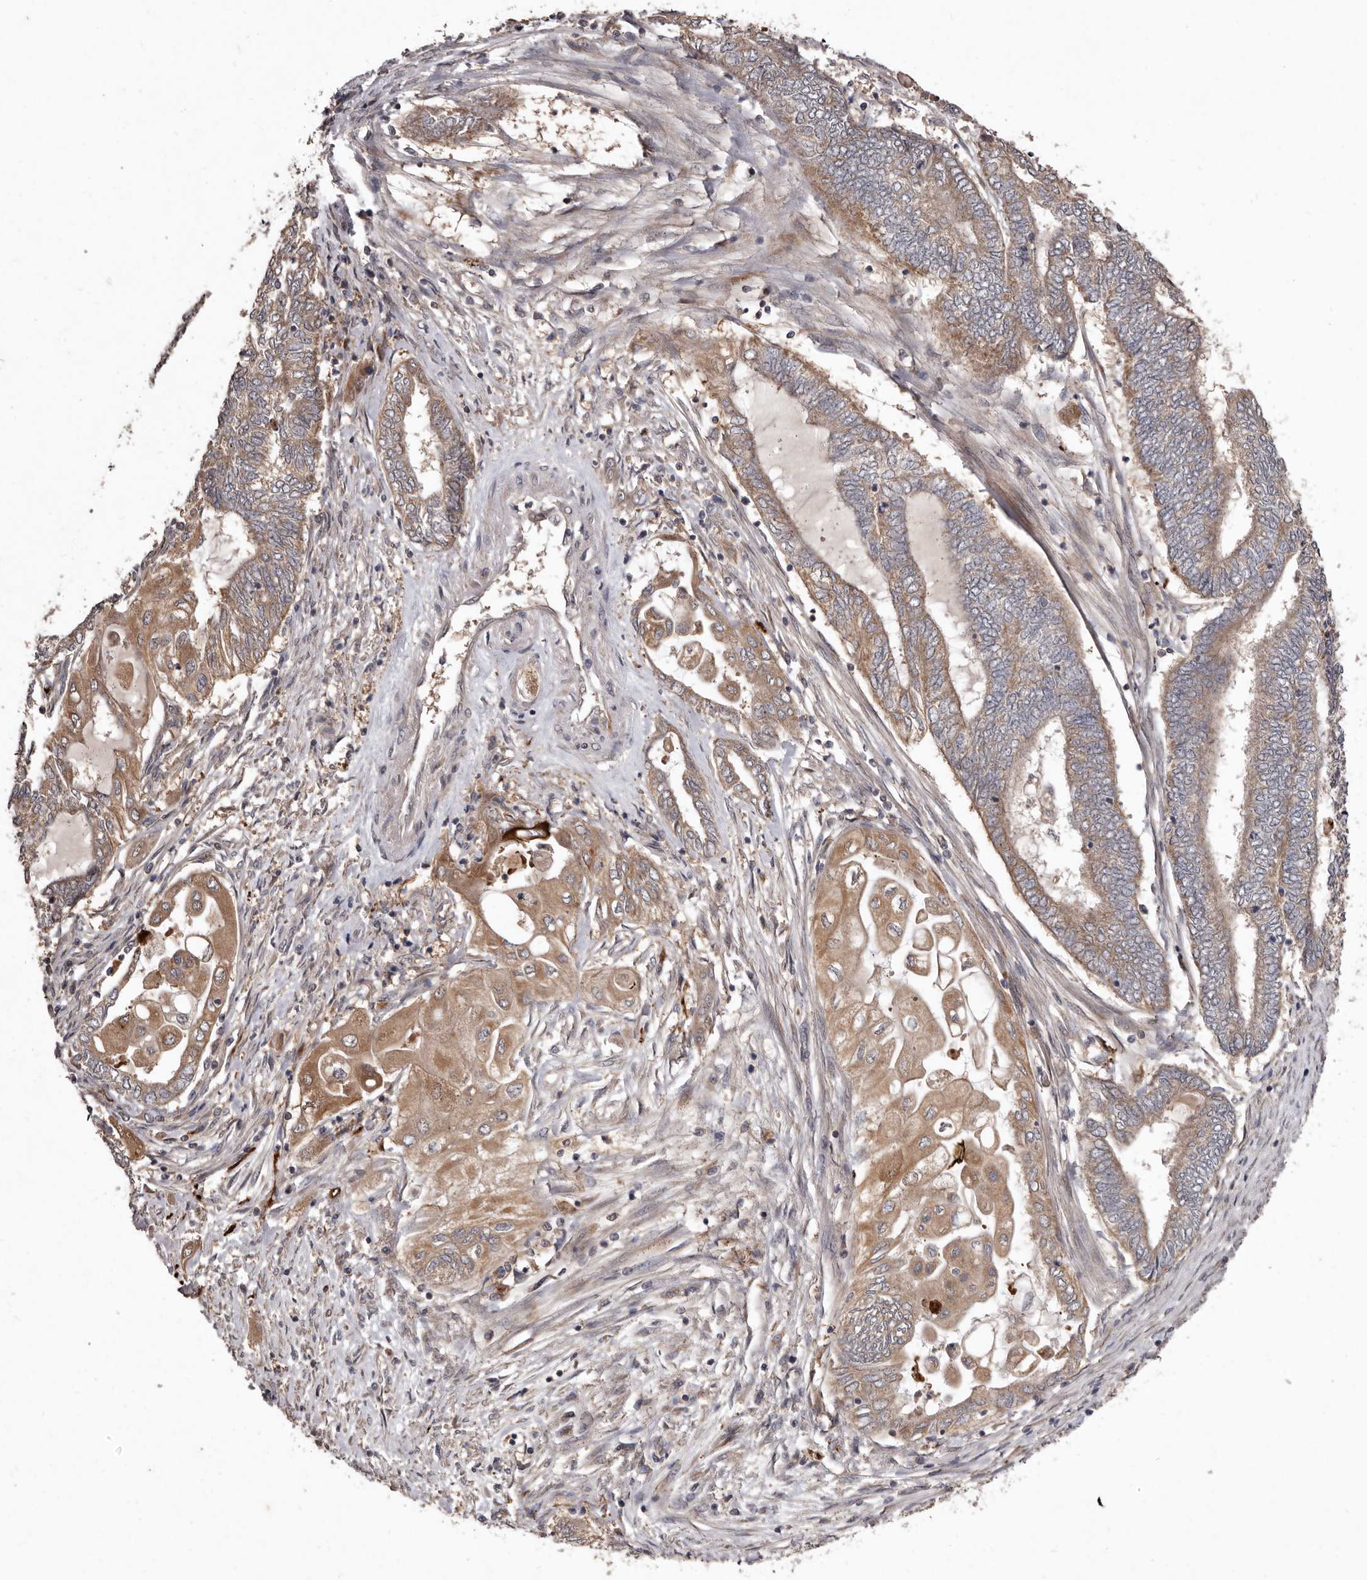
{"staining": {"intensity": "moderate", "quantity": ">75%", "location": "cytoplasmic/membranous"}, "tissue": "endometrial cancer", "cell_type": "Tumor cells", "image_type": "cancer", "snomed": [{"axis": "morphology", "description": "Adenocarcinoma, NOS"}, {"axis": "topography", "description": "Uterus"}, {"axis": "topography", "description": "Endometrium"}], "caption": "Endometrial cancer tissue demonstrates moderate cytoplasmic/membranous expression in approximately >75% of tumor cells, visualized by immunohistochemistry. The staining is performed using DAB (3,3'-diaminobenzidine) brown chromogen to label protein expression. The nuclei are counter-stained blue using hematoxylin.", "gene": "FLAD1", "patient": {"sex": "female", "age": 70}}